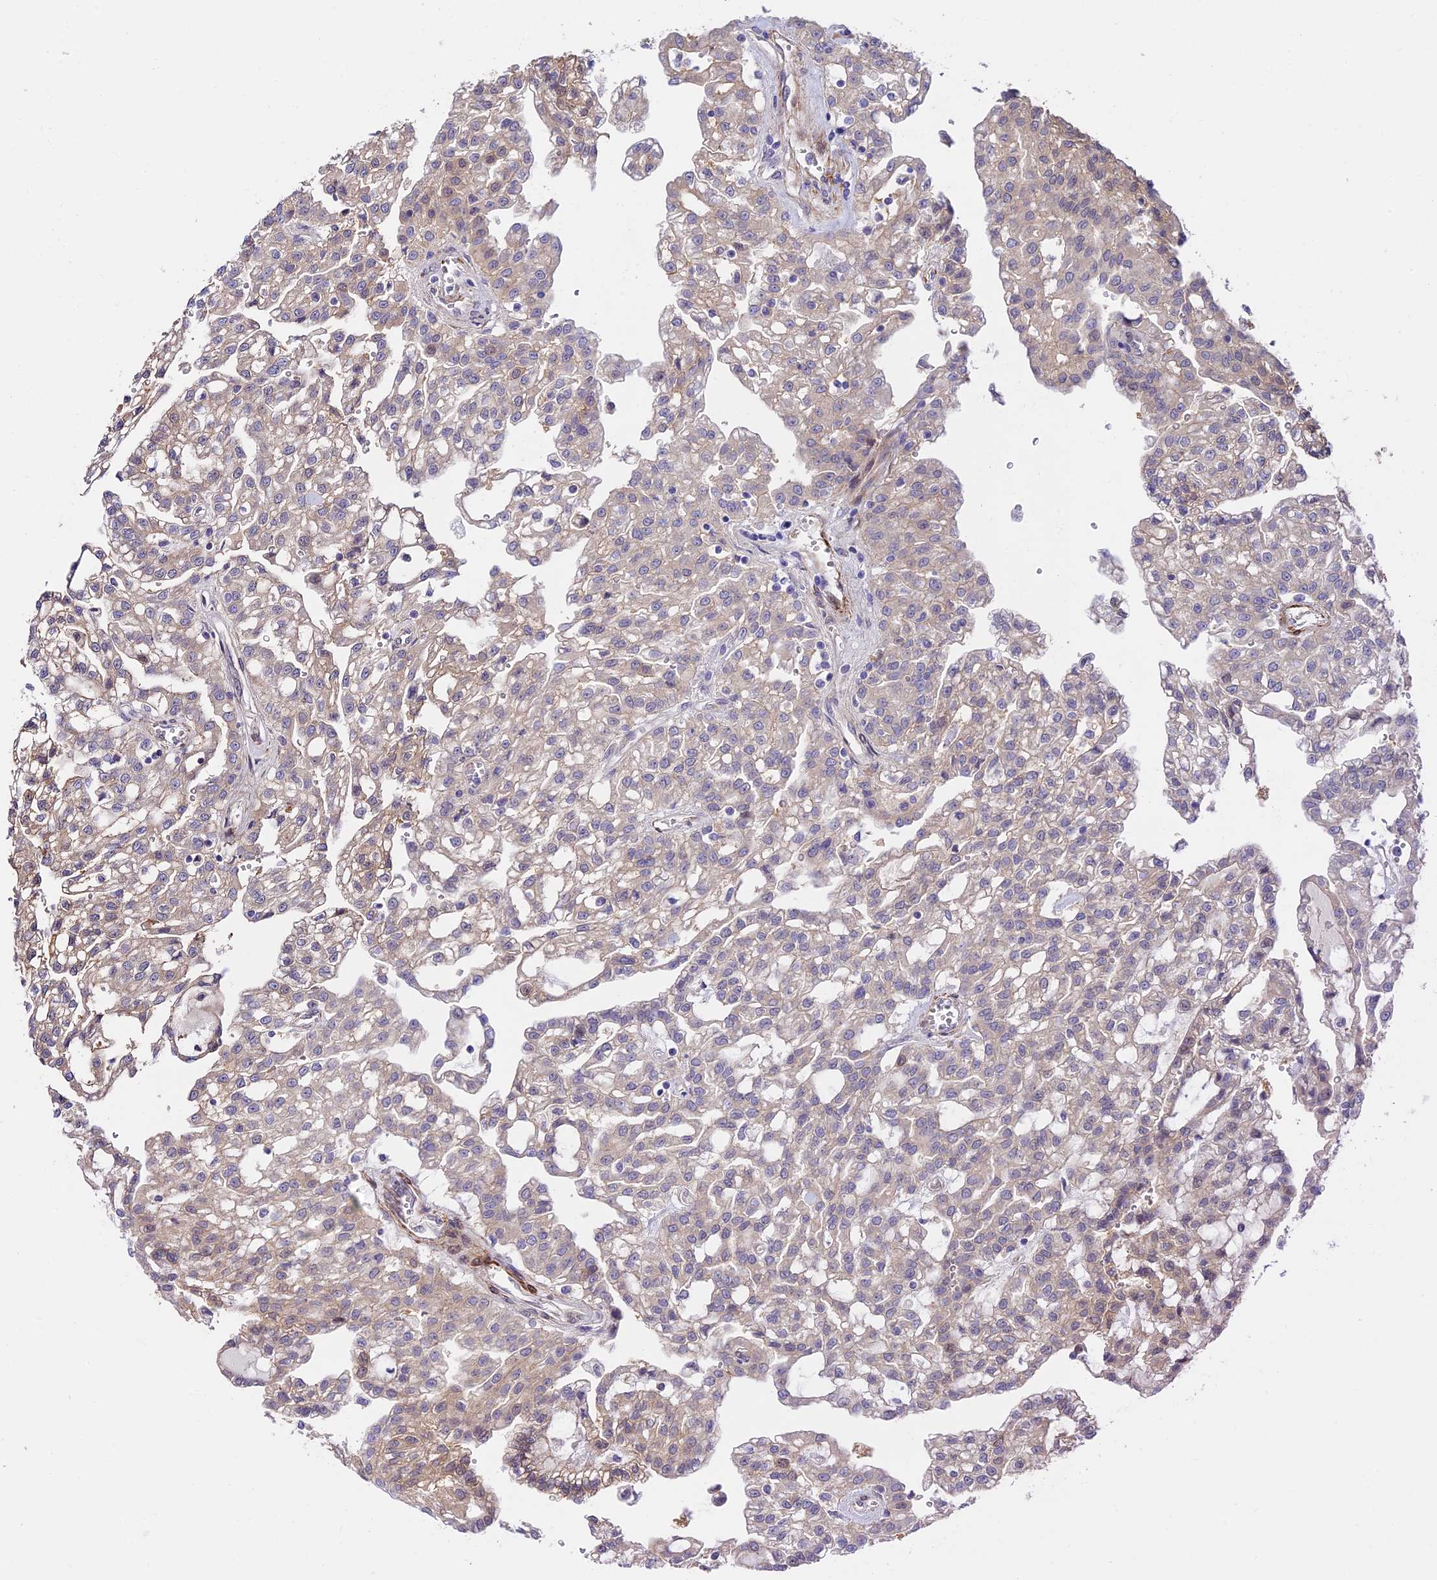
{"staining": {"intensity": "weak", "quantity": "<25%", "location": "cytoplasmic/membranous"}, "tissue": "renal cancer", "cell_type": "Tumor cells", "image_type": "cancer", "snomed": [{"axis": "morphology", "description": "Adenocarcinoma, NOS"}, {"axis": "topography", "description": "Kidney"}], "caption": "A micrograph of renal cancer stained for a protein reveals no brown staining in tumor cells. (DAB (3,3'-diaminobenzidine) immunohistochemistry (IHC) with hematoxylin counter stain).", "gene": "ANKRD50", "patient": {"sex": "male", "age": 63}}